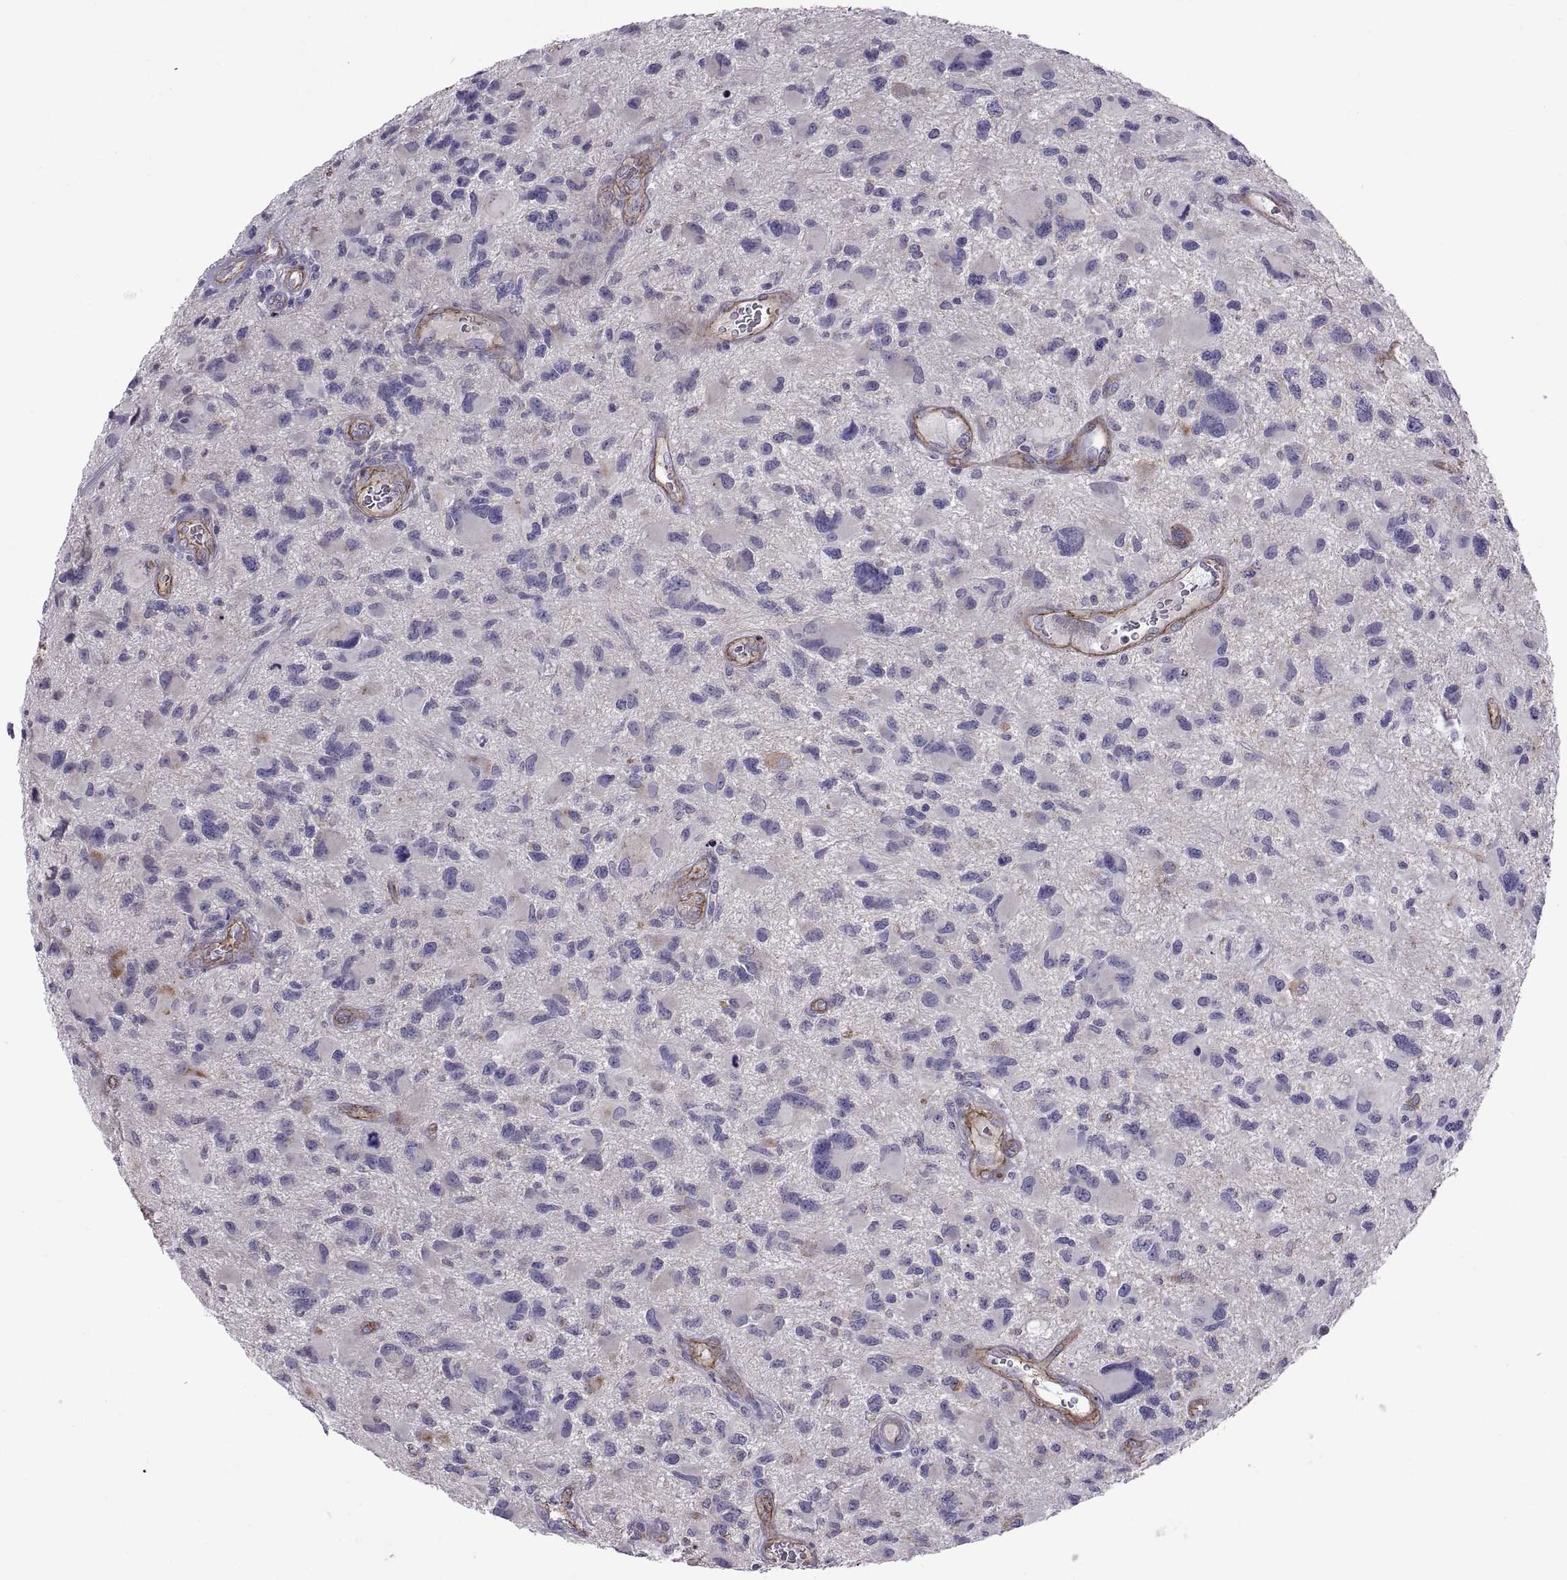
{"staining": {"intensity": "negative", "quantity": "none", "location": "none"}, "tissue": "glioma", "cell_type": "Tumor cells", "image_type": "cancer", "snomed": [{"axis": "morphology", "description": "Glioma, malignant, NOS"}, {"axis": "morphology", "description": "Glioma, malignant, High grade"}, {"axis": "topography", "description": "Brain"}], "caption": "DAB (3,3'-diaminobenzidine) immunohistochemical staining of human glioma displays no significant expression in tumor cells.", "gene": "ARSL", "patient": {"sex": "female", "age": 71}}